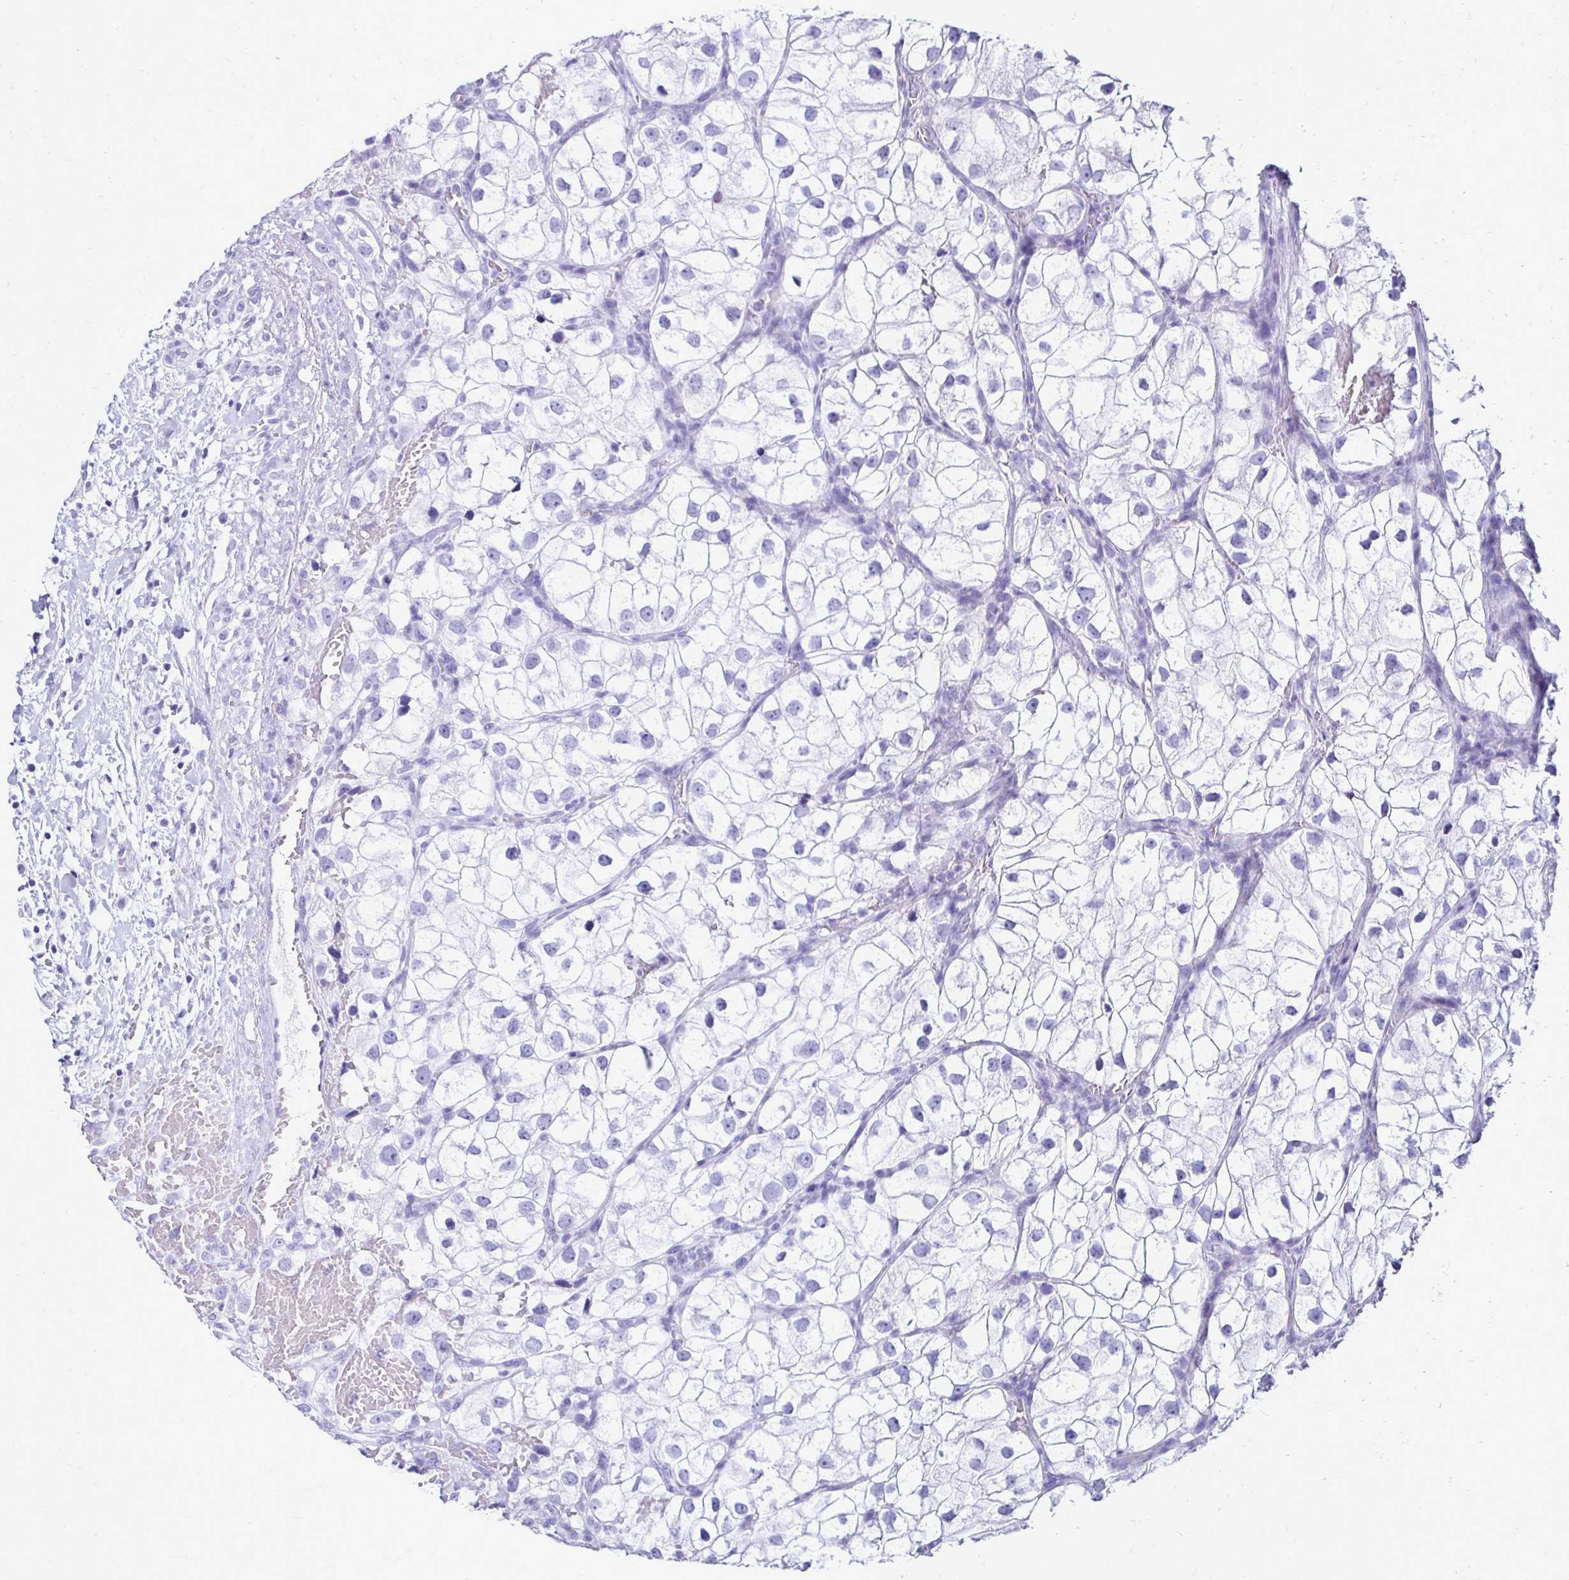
{"staining": {"intensity": "negative", "quantity": "none", "location": "none"}, "tissue": "renal cancer", "cell_type": "Tumor cells", "image_type": "cancer", "snomed": [{"axis": "morphology", "description": "Adenocarcinoma, NOS"}, {"axis": "topography", "description": "Kidney"}], "caption": "Immunohistochemistry (IHC) image of human adenocarcinoma (renal) stained for a protein (brown), which exhibits no positivity in tumor cells.", "gene": "CST5", "patient": {"sex": "male", "age": 59}}